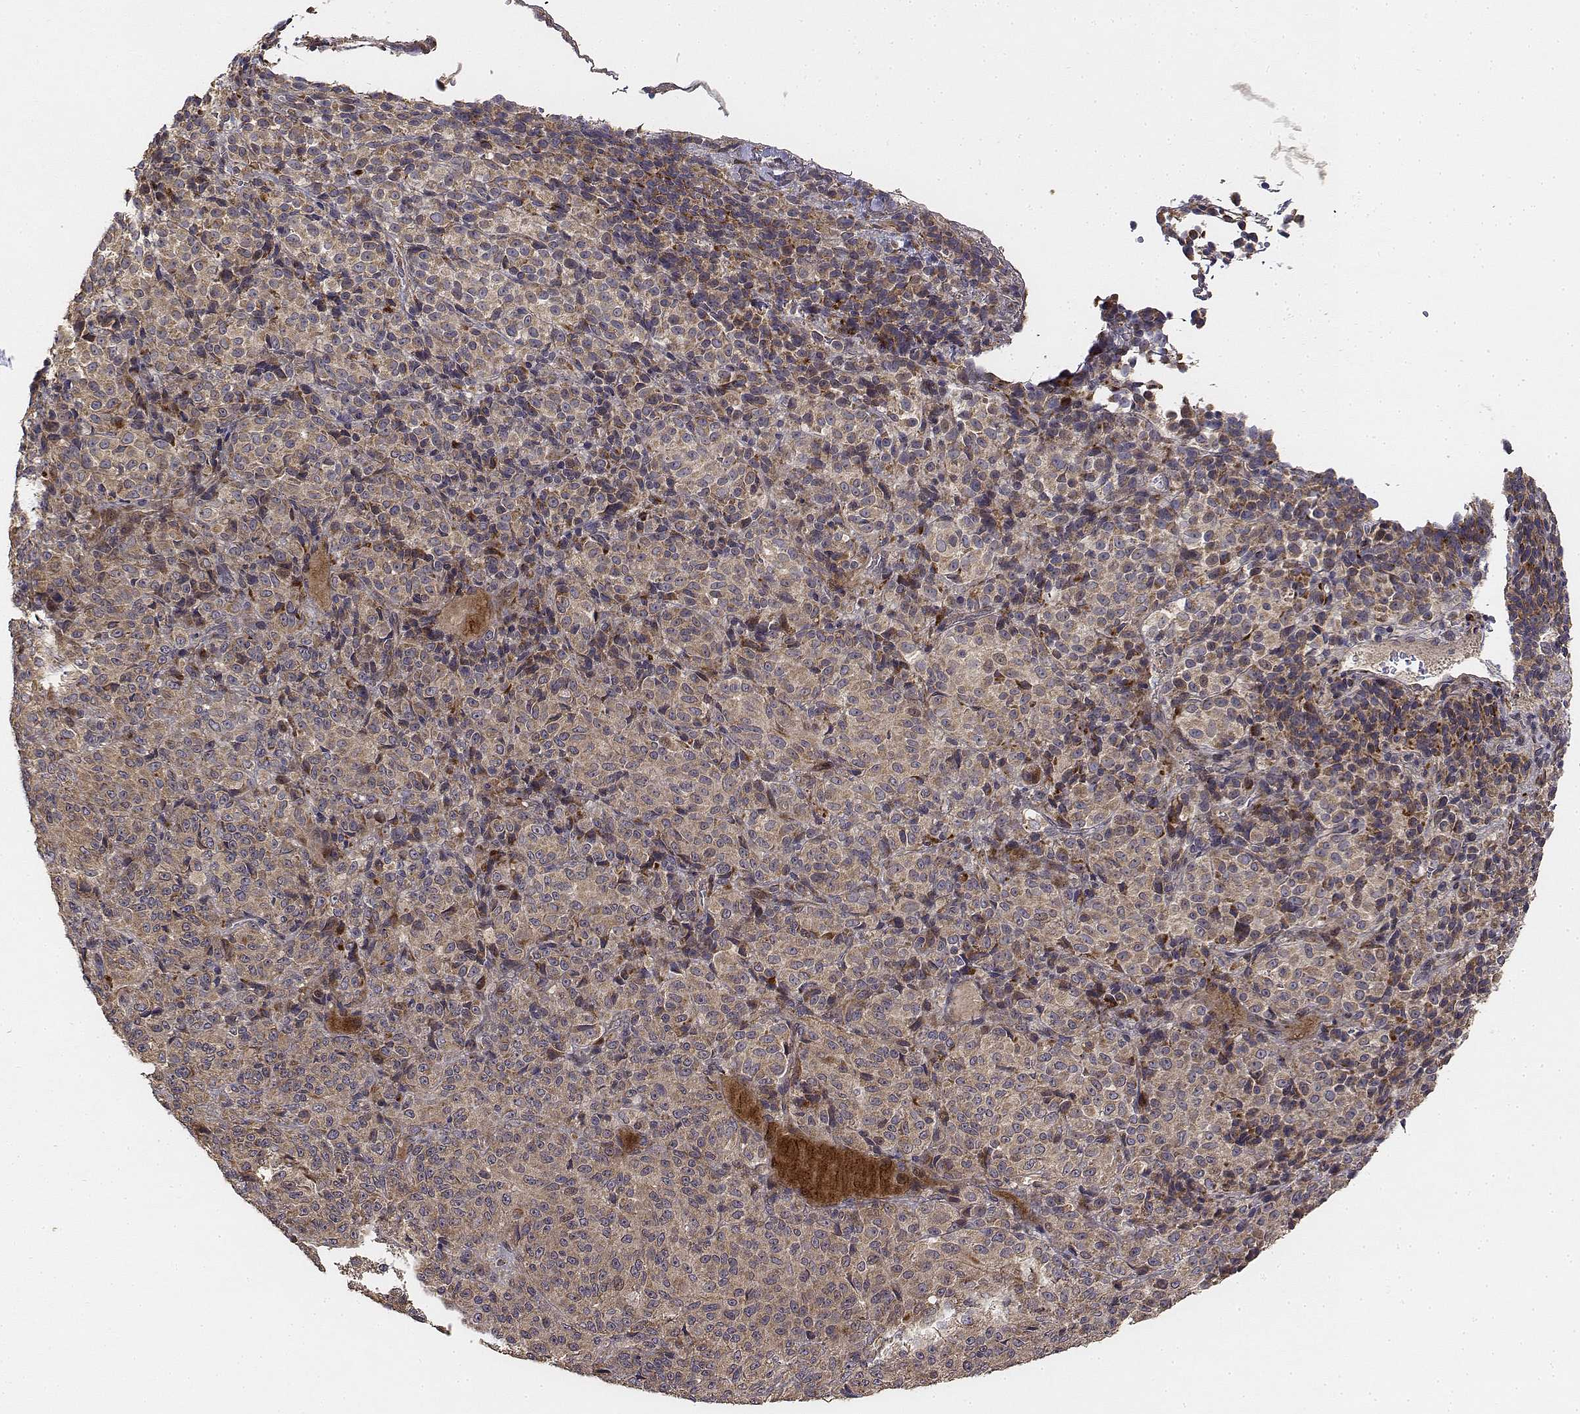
{"staining": {"intensity": "weak", "quantity": ">75%", "location": "cytoplasmic/membranous"}, "tissue": "melanoma", "cell_type": "Tumor cells", "image_type": "cancer", "snomed": [{"axis": "morphology", "description": "Malignant melanoma, Metastatic site"}, {"axis": "topography", "description": "Brain"}], "caption": "Melanoma stained with DAB IHC exhibits low levels of weak cytoplasmic/membranous staining in about >75% of tumor cells.", "gene": "FBXO21", "patient": {"sex": "female", "age": 56}}